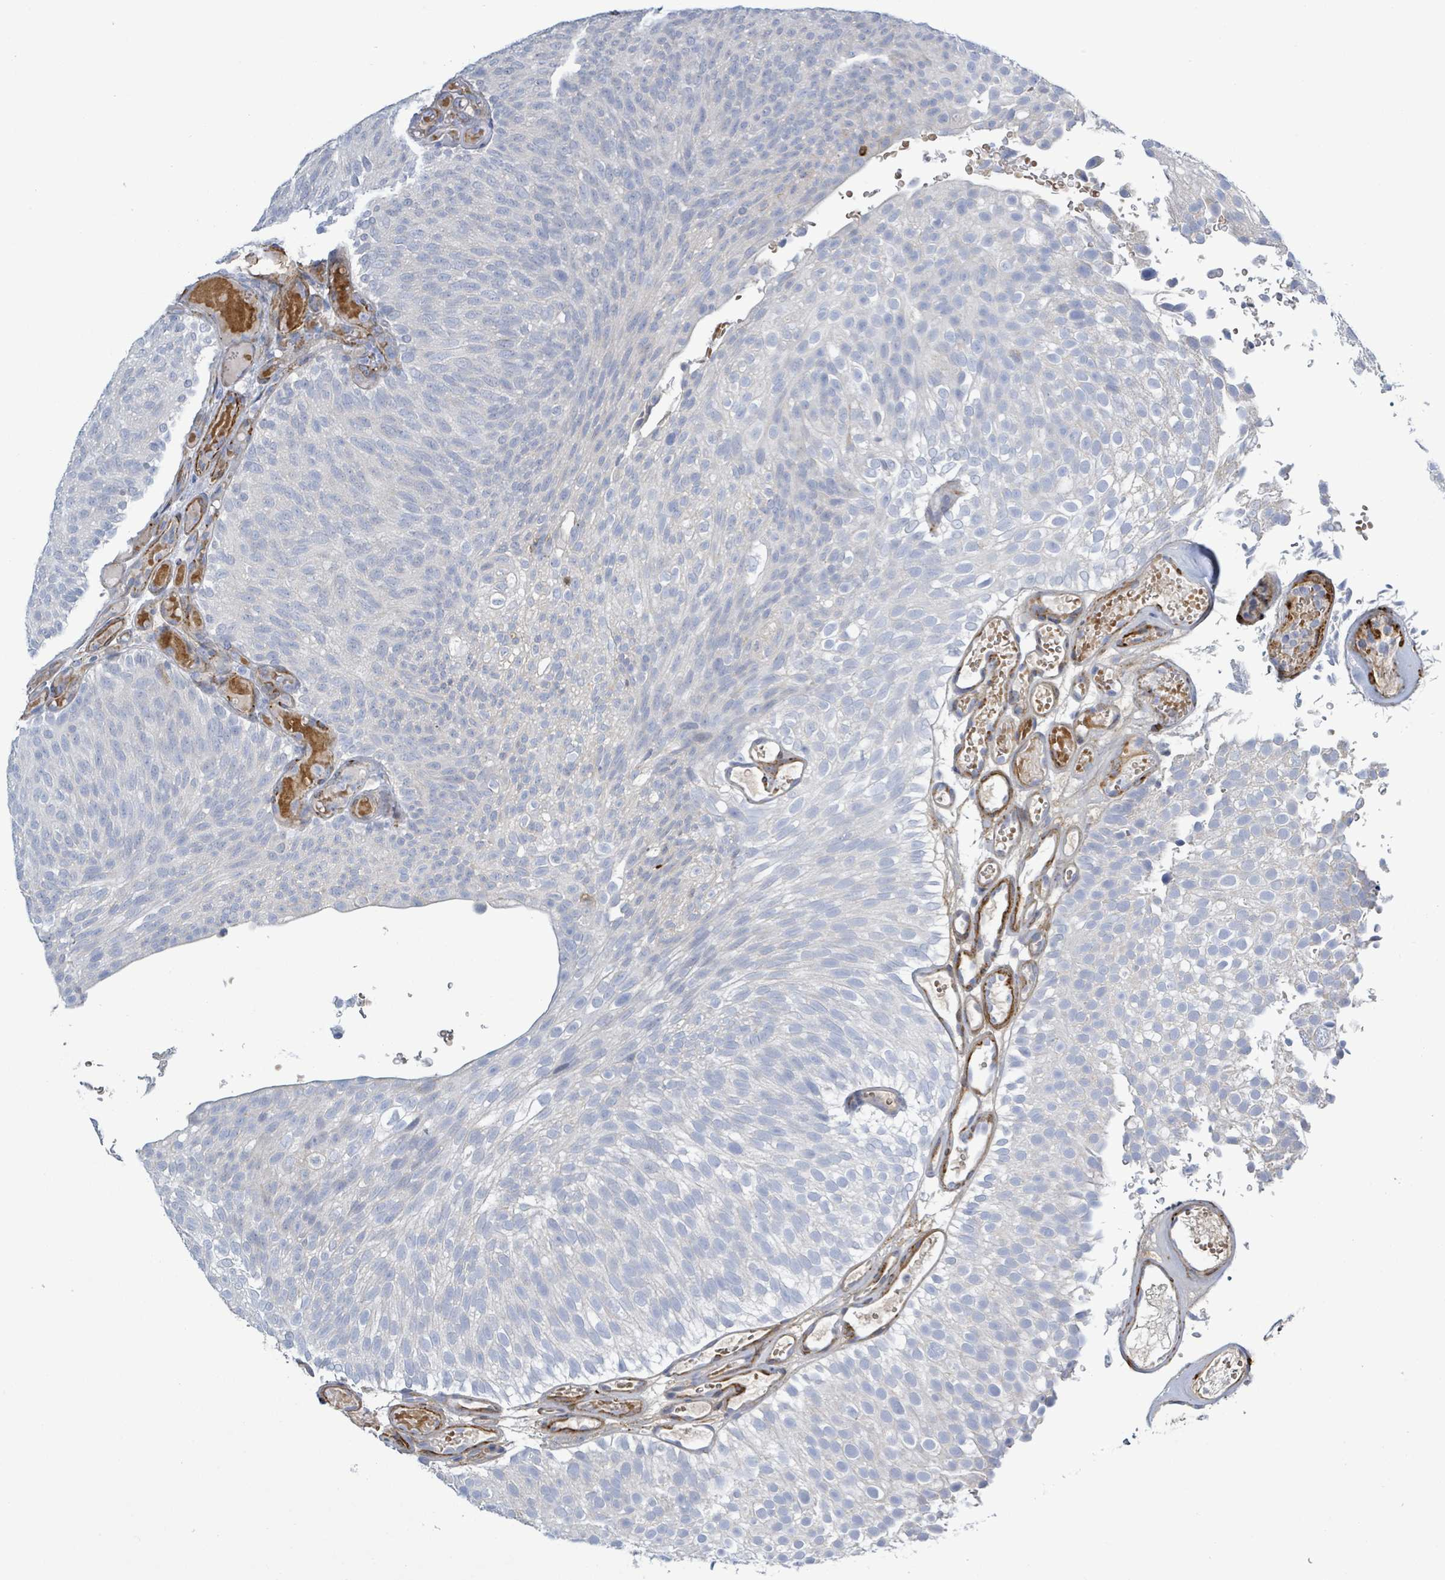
{"staining": {"intensity": "negative", "quantity": "none", "location": "none"}, "tissue": "urothelial cancer", "cell_type": "Tumor cells", "image_type": "cancer", "snomed": [{"axis": "morphology", "description": "Urothelial carcinoma, Low grade"}, {"axis": "topography", "description": "Urinary bladder"}], "caption": "The photomicrograph exhibits no staining of tumor cells in urothelial cancer.", "gene": "DMRTC1B", "patient": {"sex": "male", "age": 78}}